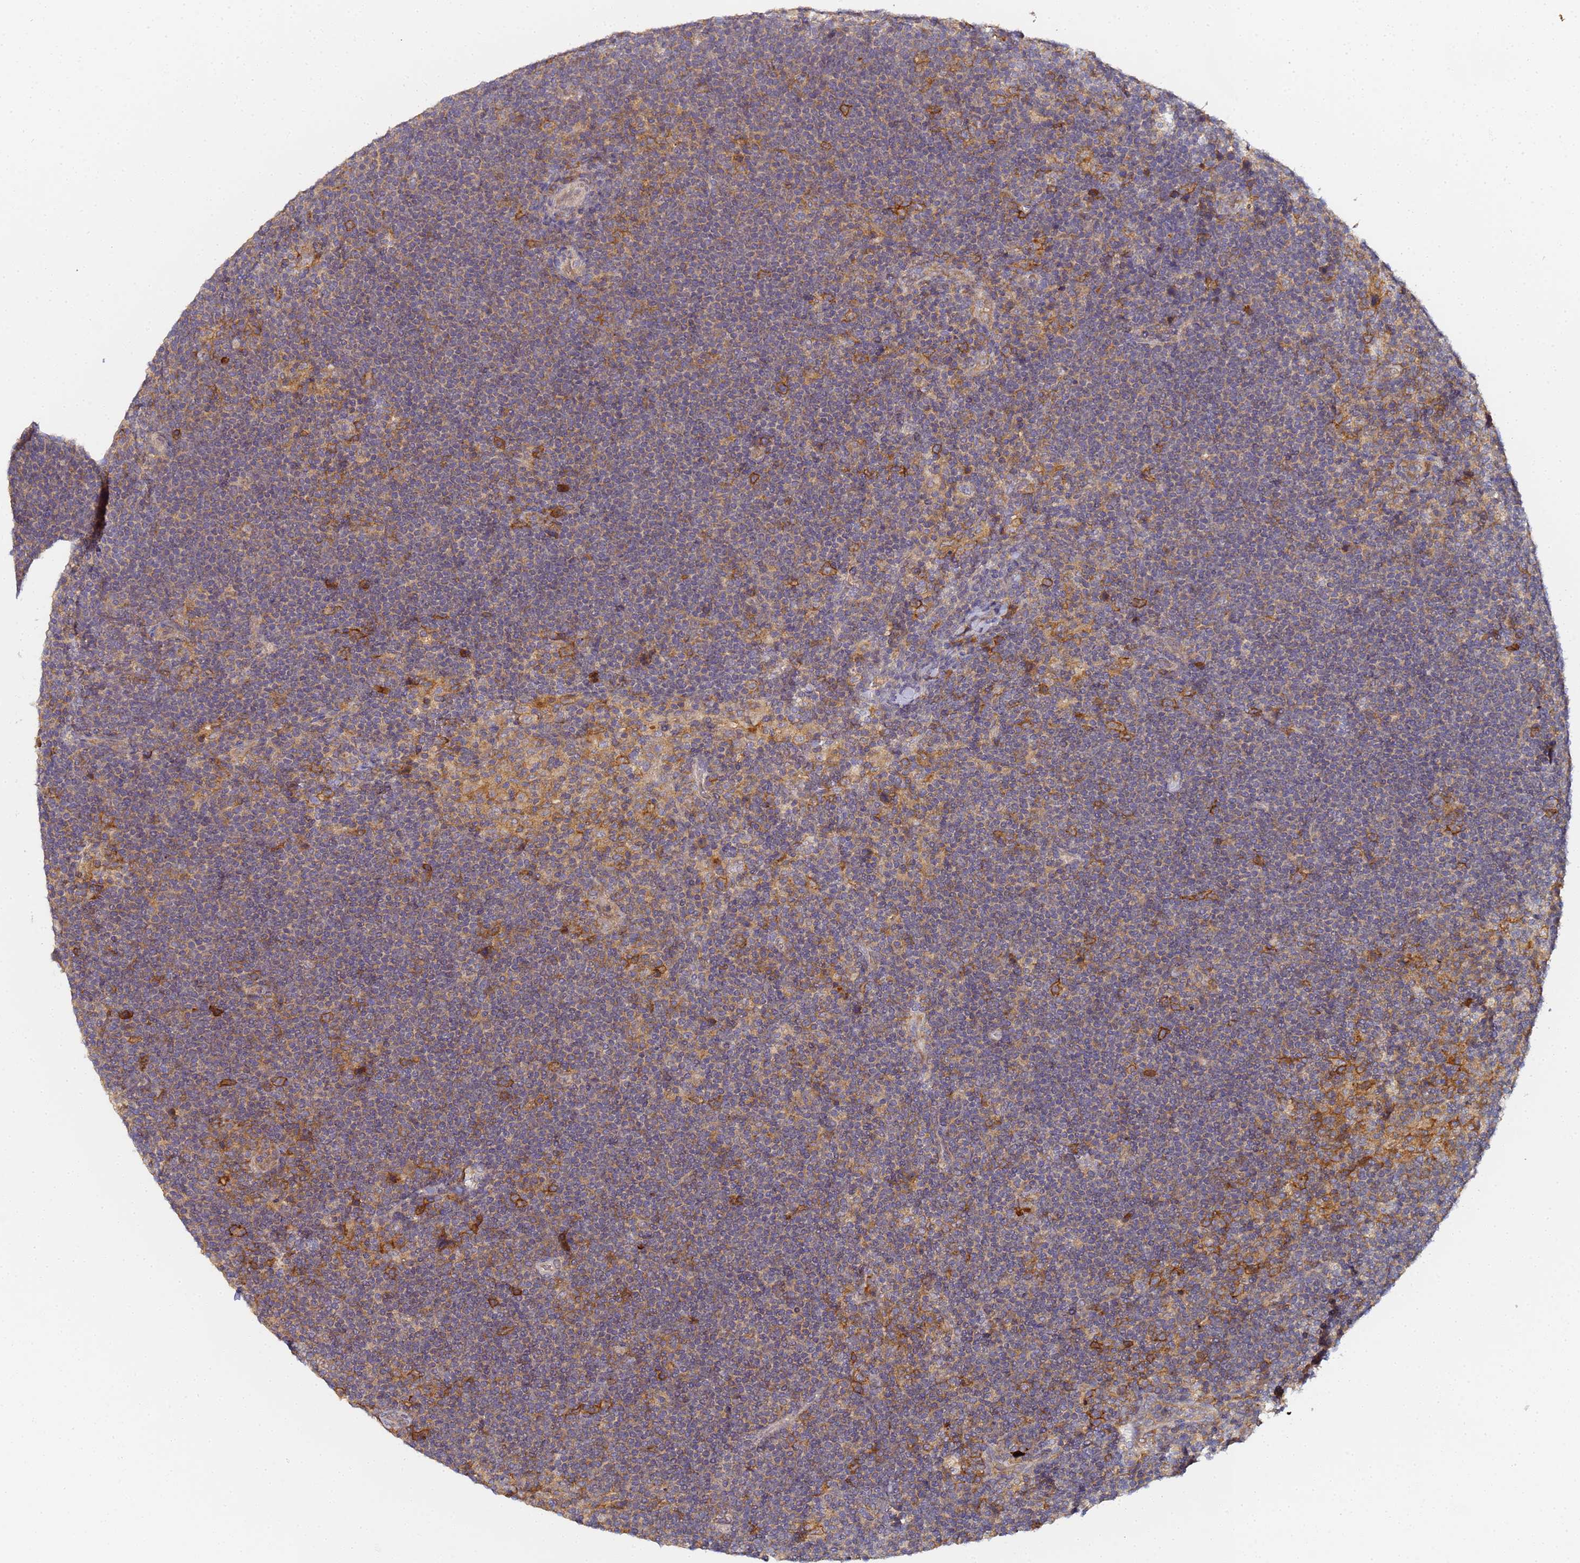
{"staining": {"intensity": "weak", "quantity": ">75%", "location": "cytoplasmic/membranous"}, "tissue": "lymphoma", "cell_type": "Tumor cells", "image_type": "cancer", "snomed": [{"axis": "morphology", "description": "Hodgkin's disease, NOS"}, {"axis": "topography", "description": "Lymph node"}], "caption": "Hodgkin's disease stained with immunohistochemistry displays weak cytoplasmic/membranous expression in approximately >75% of tumor cells.", "gene": "LRRC69", "patient": {"sex": "female", "age": 57}}